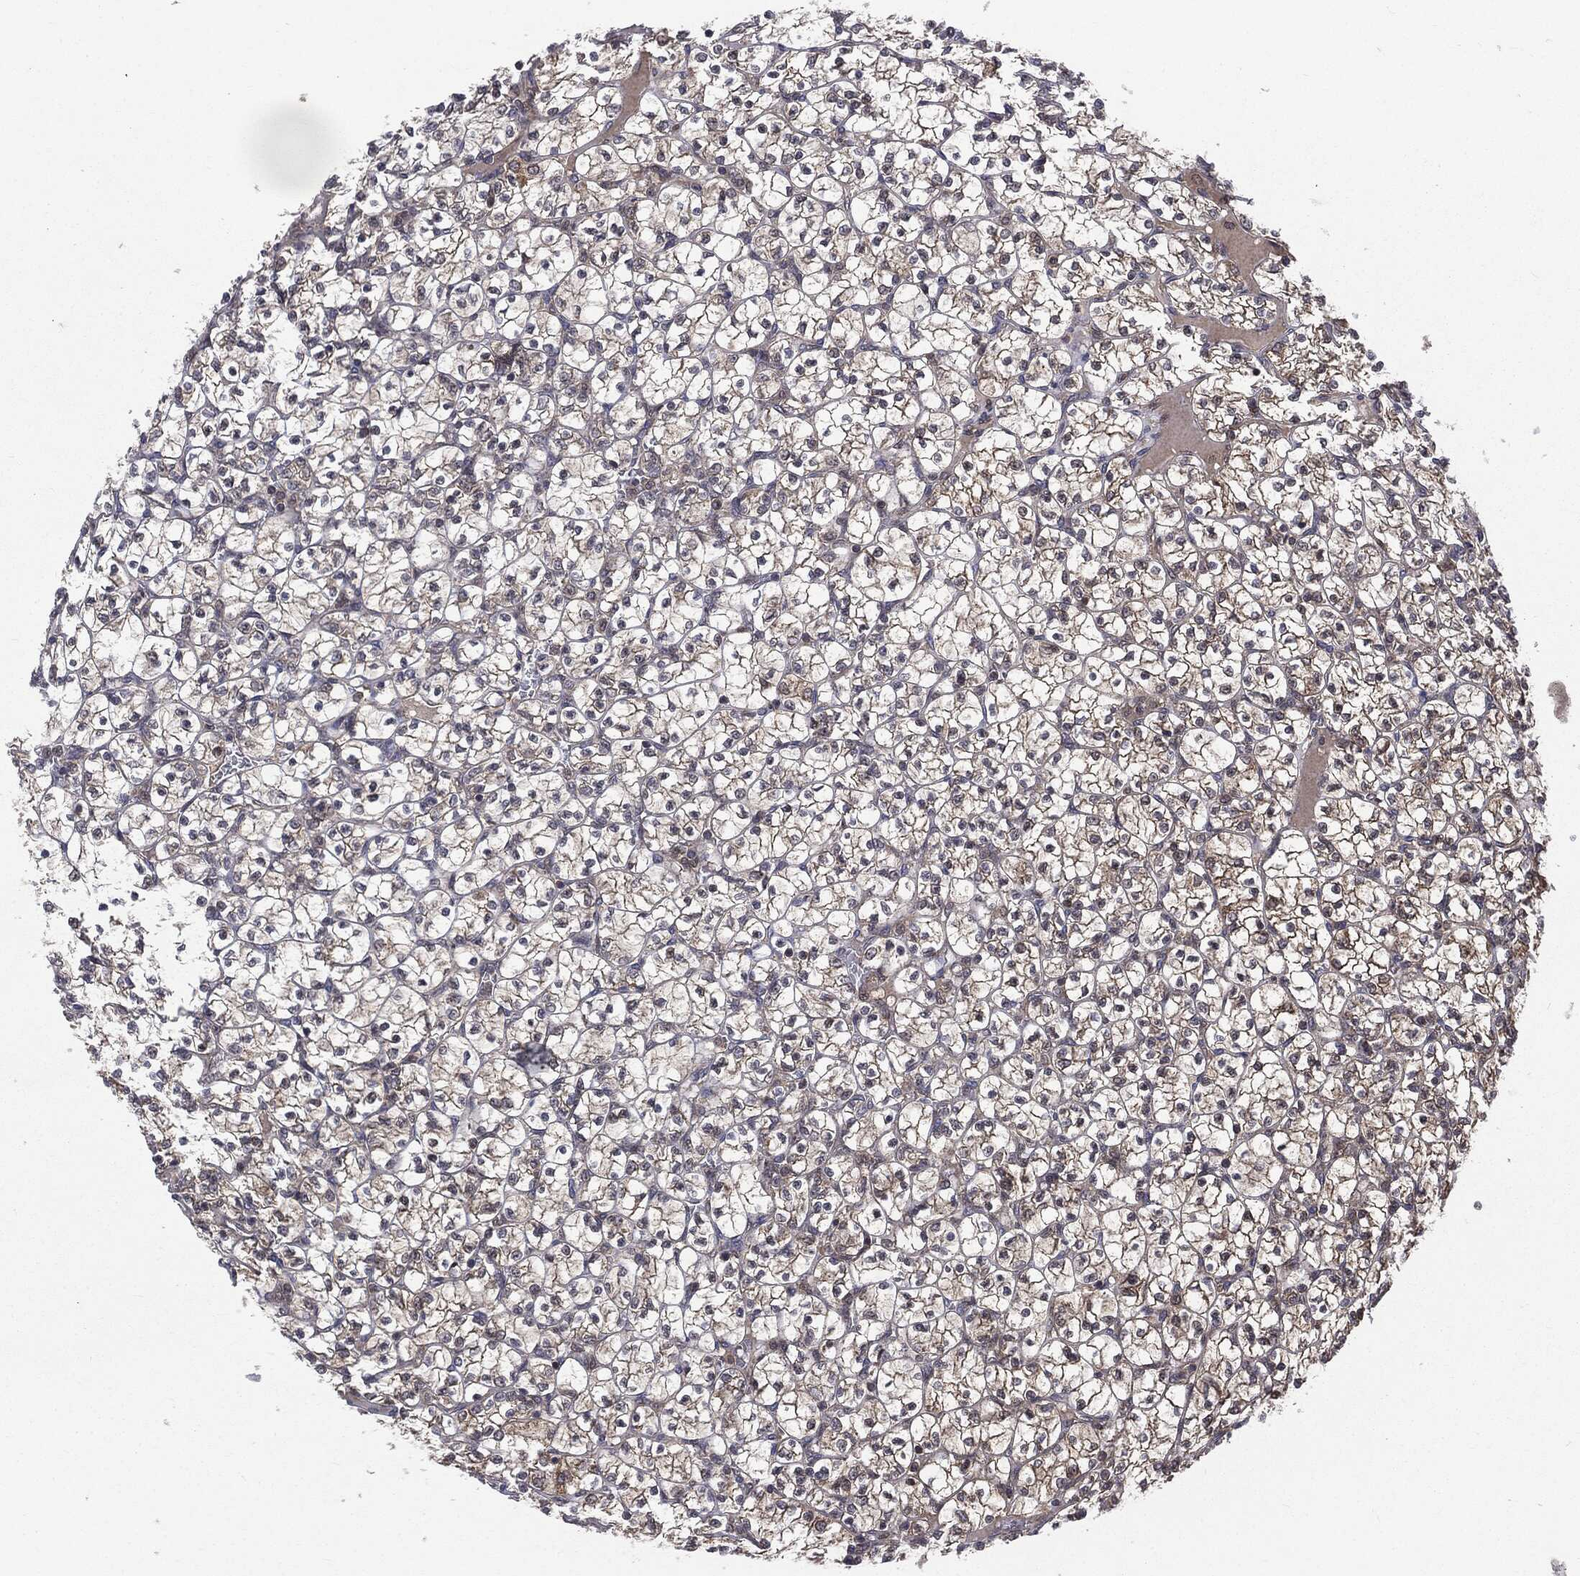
{"staining": {"intensity": "moderate", "quantity": "25%-75%", "location": "cytoplasmic/membranous"}, "tissue": "renal cancer", "cell_type": "Tumor cells", "image_type": "cancer", "snomed": [{"axis": "morphology", "description": "Adenocarcinoma, NOS"}, {"axis": "topography", "description": "Kidney"}], "caption": "This is an image of immunohistochemistry staining of renal cancer (adenocarcinoma), which shows moderate expression in the cytoplasmic/membranous of tumor cells.", "gene": "PTPA", "patient": {"sex": "female", "age": 89}}